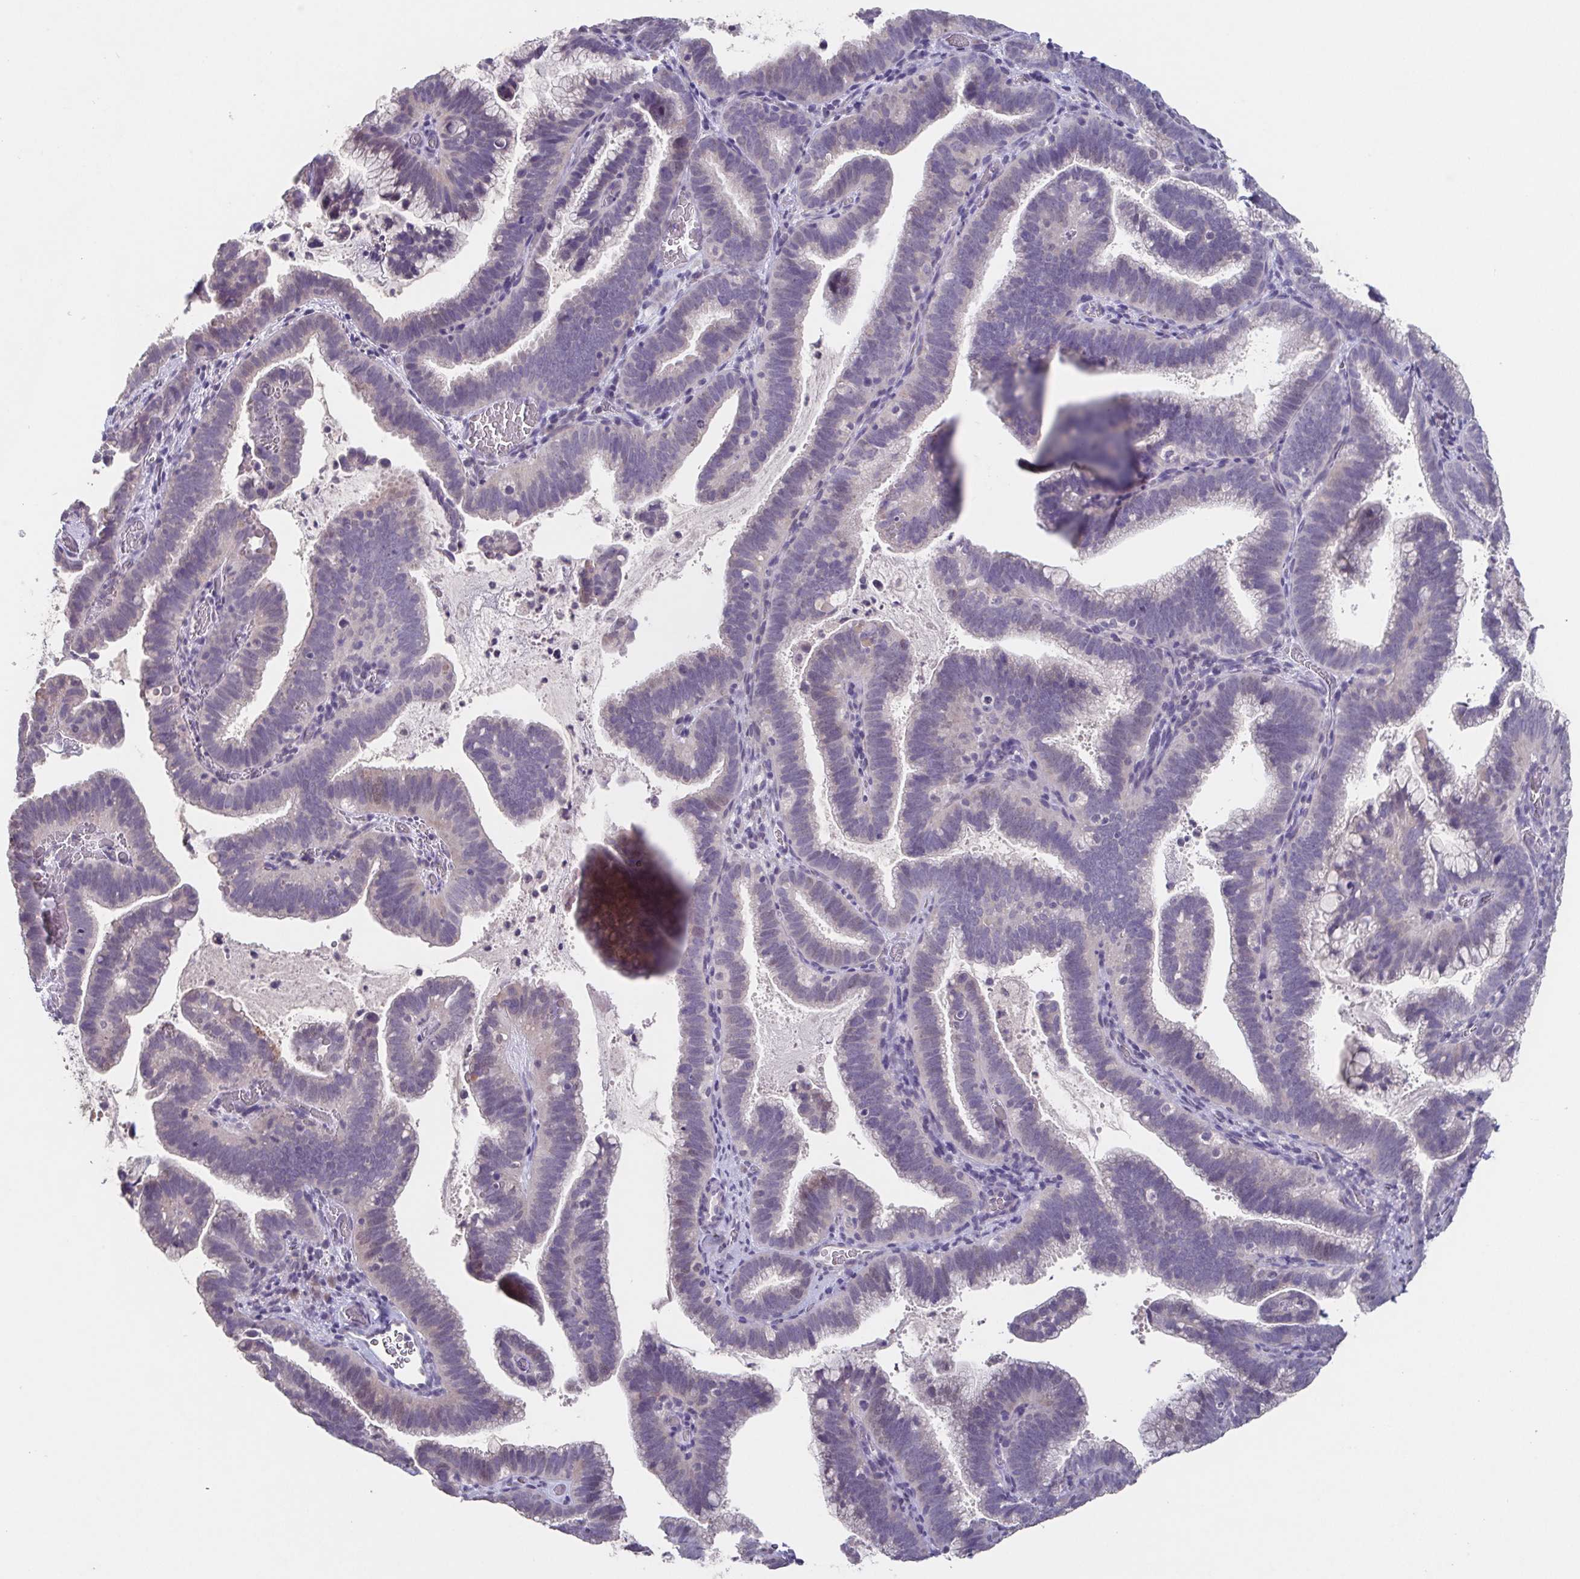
{"staining": {"intensity": "negative", "quantity": "none", "location": "none"}, "tissue": "cervical cancer", "cell_type": "Tumor cells", "image_type": "cancer", "snomed": [{"axis": "morphology", "description": "Adenocarcinoma, NOS"}, {"axis": "topography", "description": "Cervix"}], "caption": "An IHC micrograph of cervical cancer is shown. There is no staining in tumor cells of cervical cancer.", "gene": "GHRL", "patient": {"sex": "female", "age": 61}}